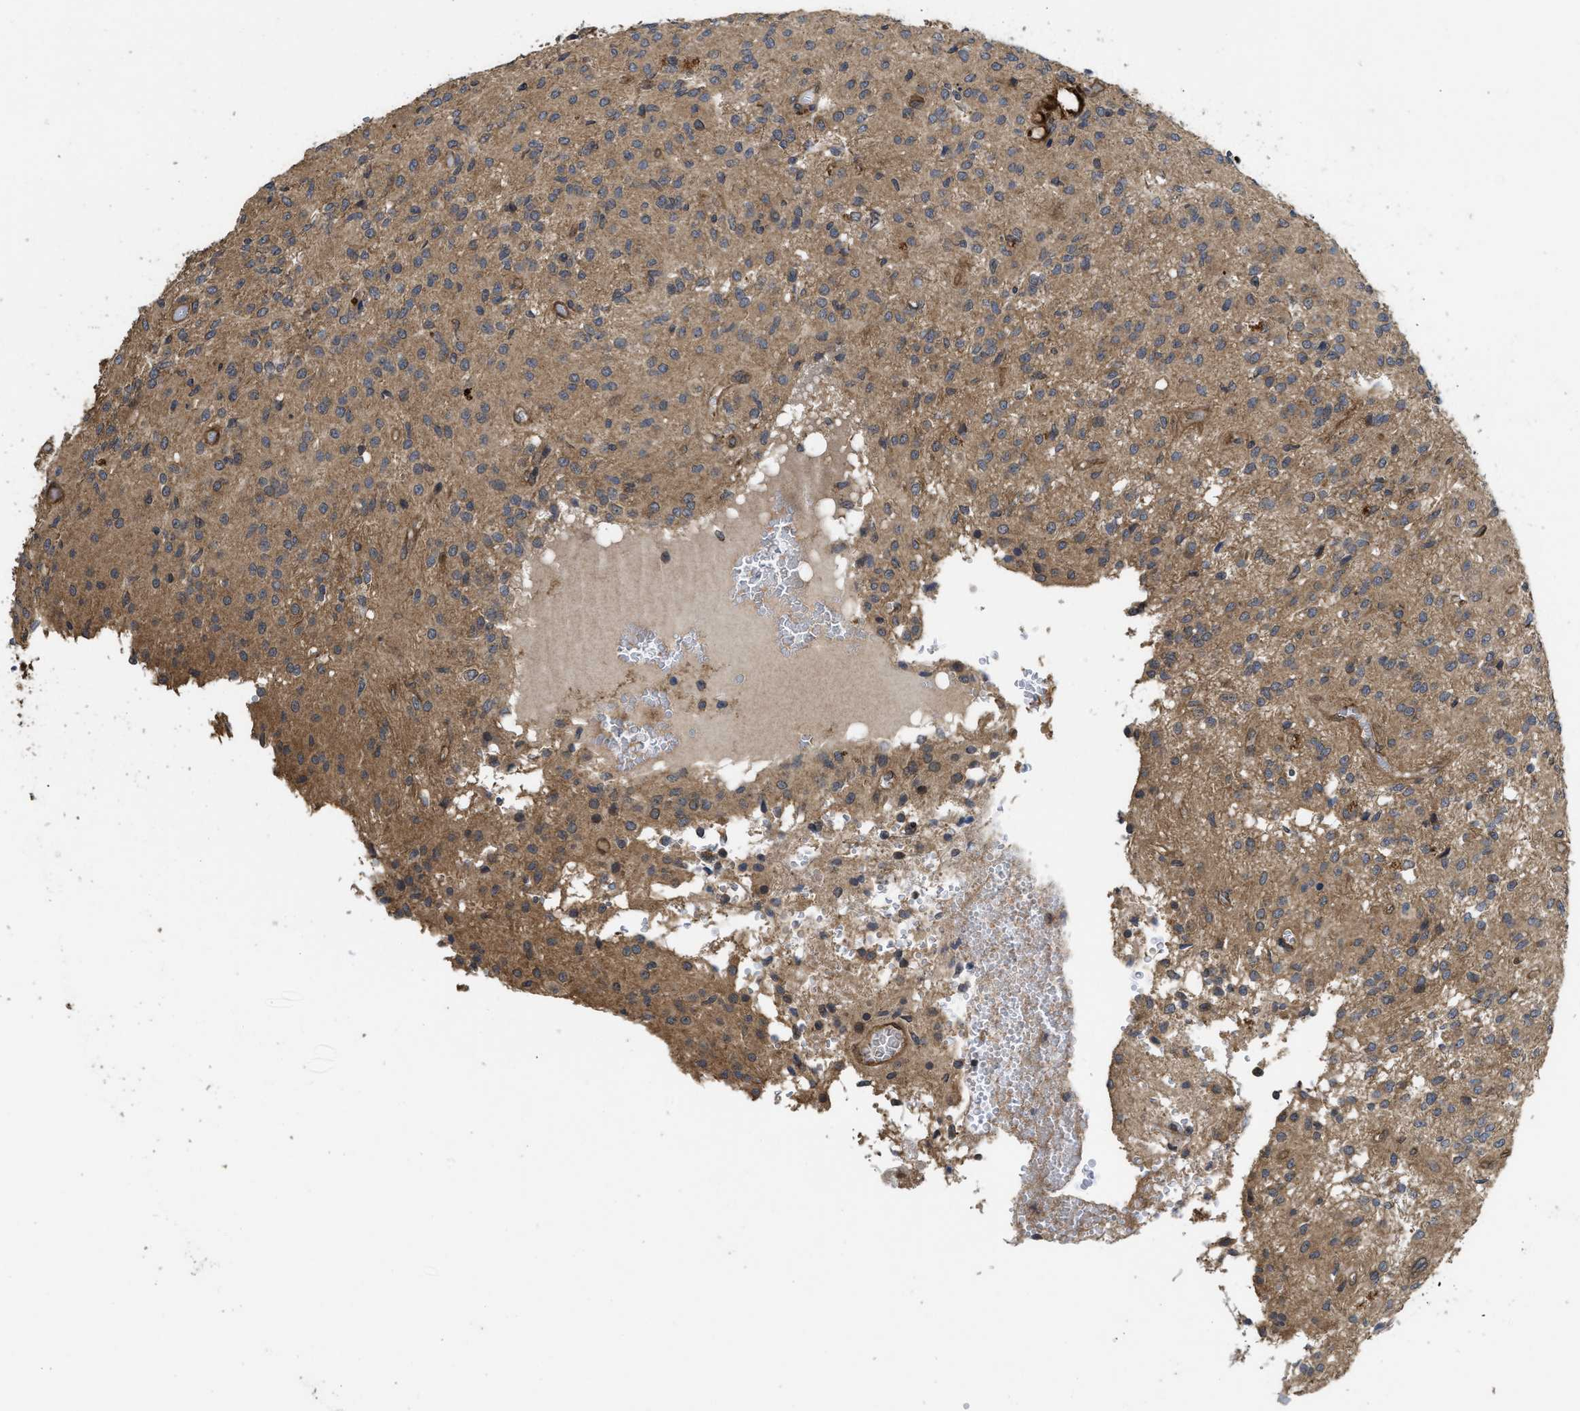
{"staining": {"intensity": "moderate", "quantity": ">75%", "location": "cytoplasmic/membranous"}, "tissue": "glioma", "cell_type": "Tumor cells", "image_type": "cancer", "snomed": [{"axis": "morphology", "description": "Glioma, malignant, High grade"}, {"axis": "topography", "description": "Brain"}], "caption": "Human glioma stained with a brown dye reveals moderate cytoplasmic/membranous positive staining in approximately >75% of tumor cells.", "gene": "FZD6", "patient": {"sex": "female", "age": 59}}